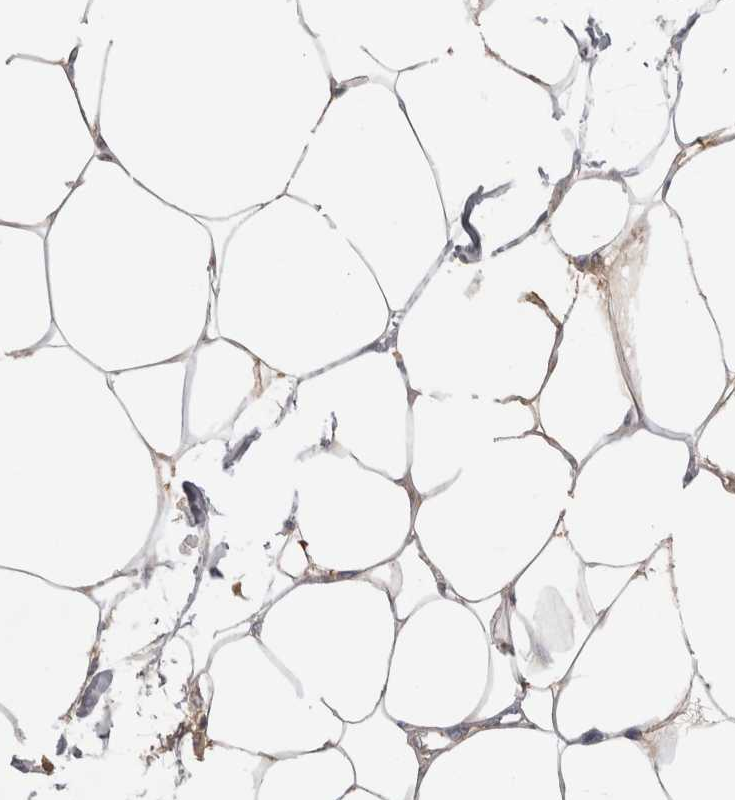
{"staining": {"intensity": "moderate", "quantity": "25%-75%", "location": "cytoplasmic/membranous"}, "tissue": "adipose tissue", "cell_type": "Adipocytes", "image_type": "normal", "snomed": [{"axis": "morphology", "description": "Normal tissue, NOS"}, {"axis": "morphology", "description": "Adenocarcinoma, NOS"}, {"axis": "topography", "description": "Colon"}, {"axis": "topography", "description": "Peripheral nerve tissue"}], "caption": "A medium amount of moderate cytoplasmic/membranous positivity is present in approximately 25%-75% of adipocytes in benign adipose tissue. (IHC, brightfield microscopy, high magnification).", "gene": "SAA4", "patient": {"sex": "male", "age": 14}}